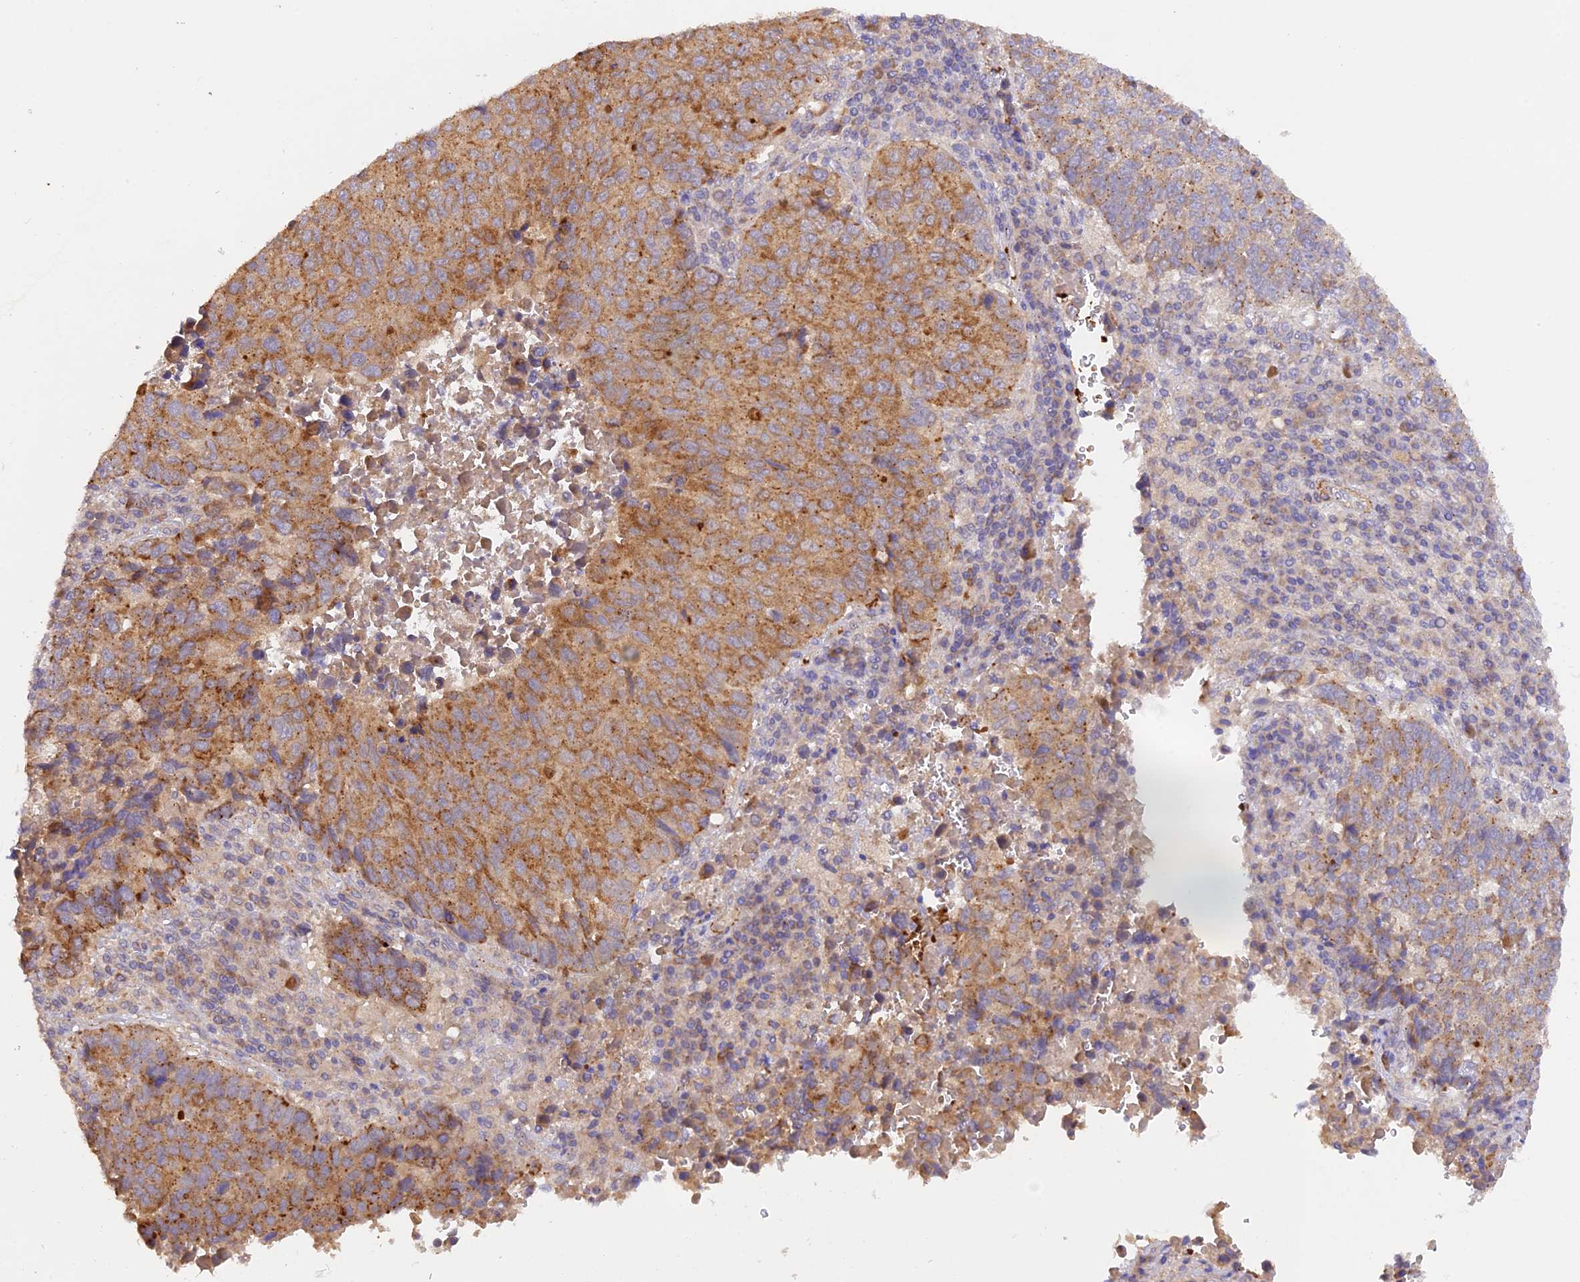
{"staining": {"intensity": "moderate", "quantity": ">75%", "location": "cytoplasmic/membranous"}, "tissue": "lung cancer", "cell_type": "Tumor cells", "image_type": "cancer", "snomed": [{"axis": "morphology", "description": "Squamous cell carcinoma, NOS"}, {"axis": "topography", "description": "Lung"}], "caption": "Immunohistochemical staining of human squamous cell carcinoma (lung) displays moderate cytoplasmic/membranous protein staining in about >75% of tumor cells.", "gene": "WDFY4", "patient": {"sex": "male", "age": 73}}